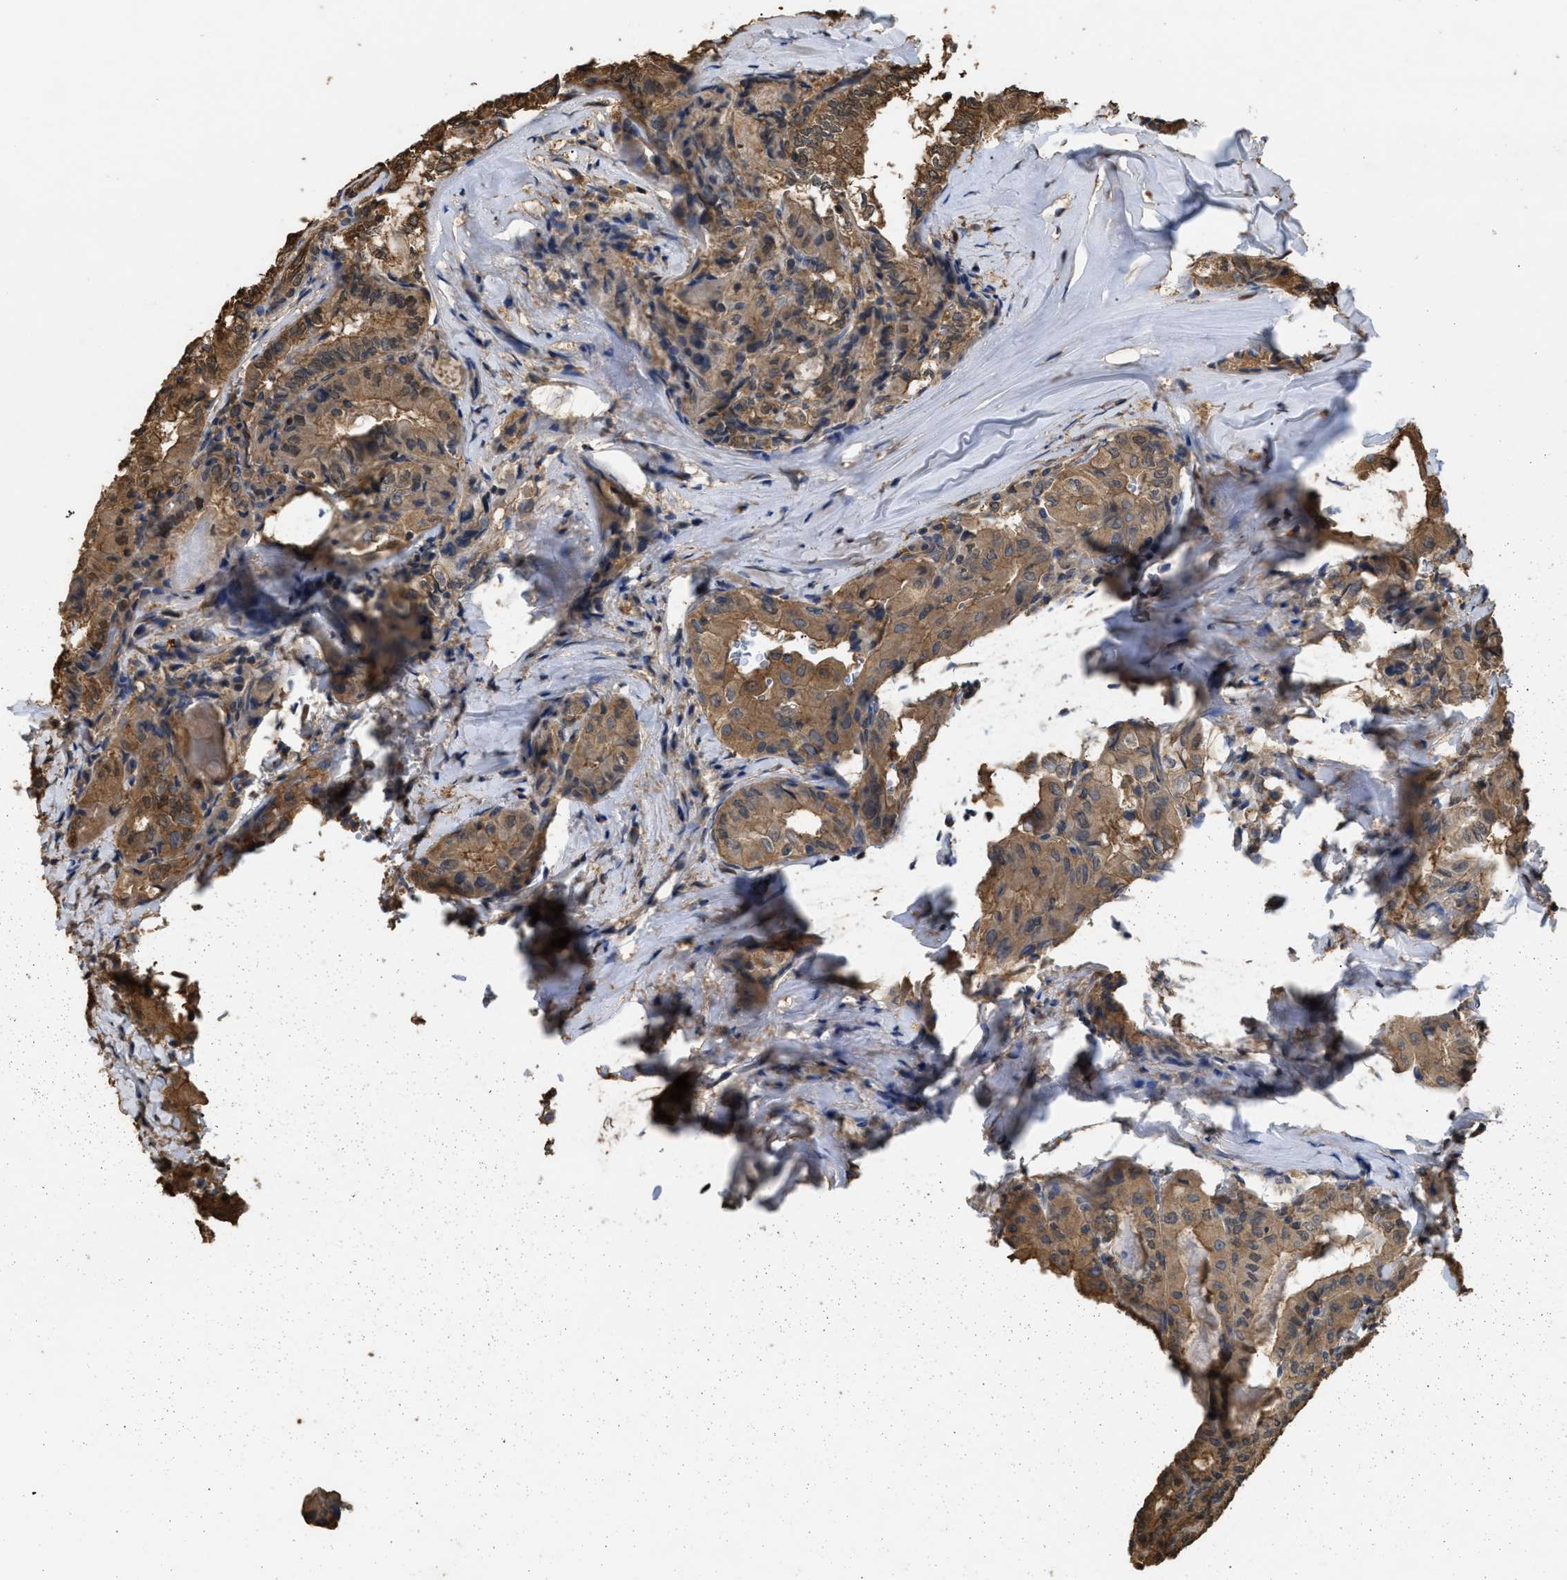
{"staining": {"intensity": "moderate", "quantity": ">75%", "location": "cytoplasmic/membranous"}, "tissue": "thyroid cancer", "cell_type": "Tumor cells", "image_type": "cancer", "snomed": [{"axis": "morphology", "description": "Papillary adenocarcinoma, NOS"}, {"axis": "topography", "description": "Thyroid gland"}], "caption": "Immunohistochemical staining of human papillary adenocarcinoma (thyroid) displays medium levels of moderate cytoplasmic/membranous protein staining in about >75% of tumor cells. (brown staining indicates protein expression, while blue staining denotes nuclei).", "gene": "CALM1", "patient": {"sex": "female", "age": 42}}